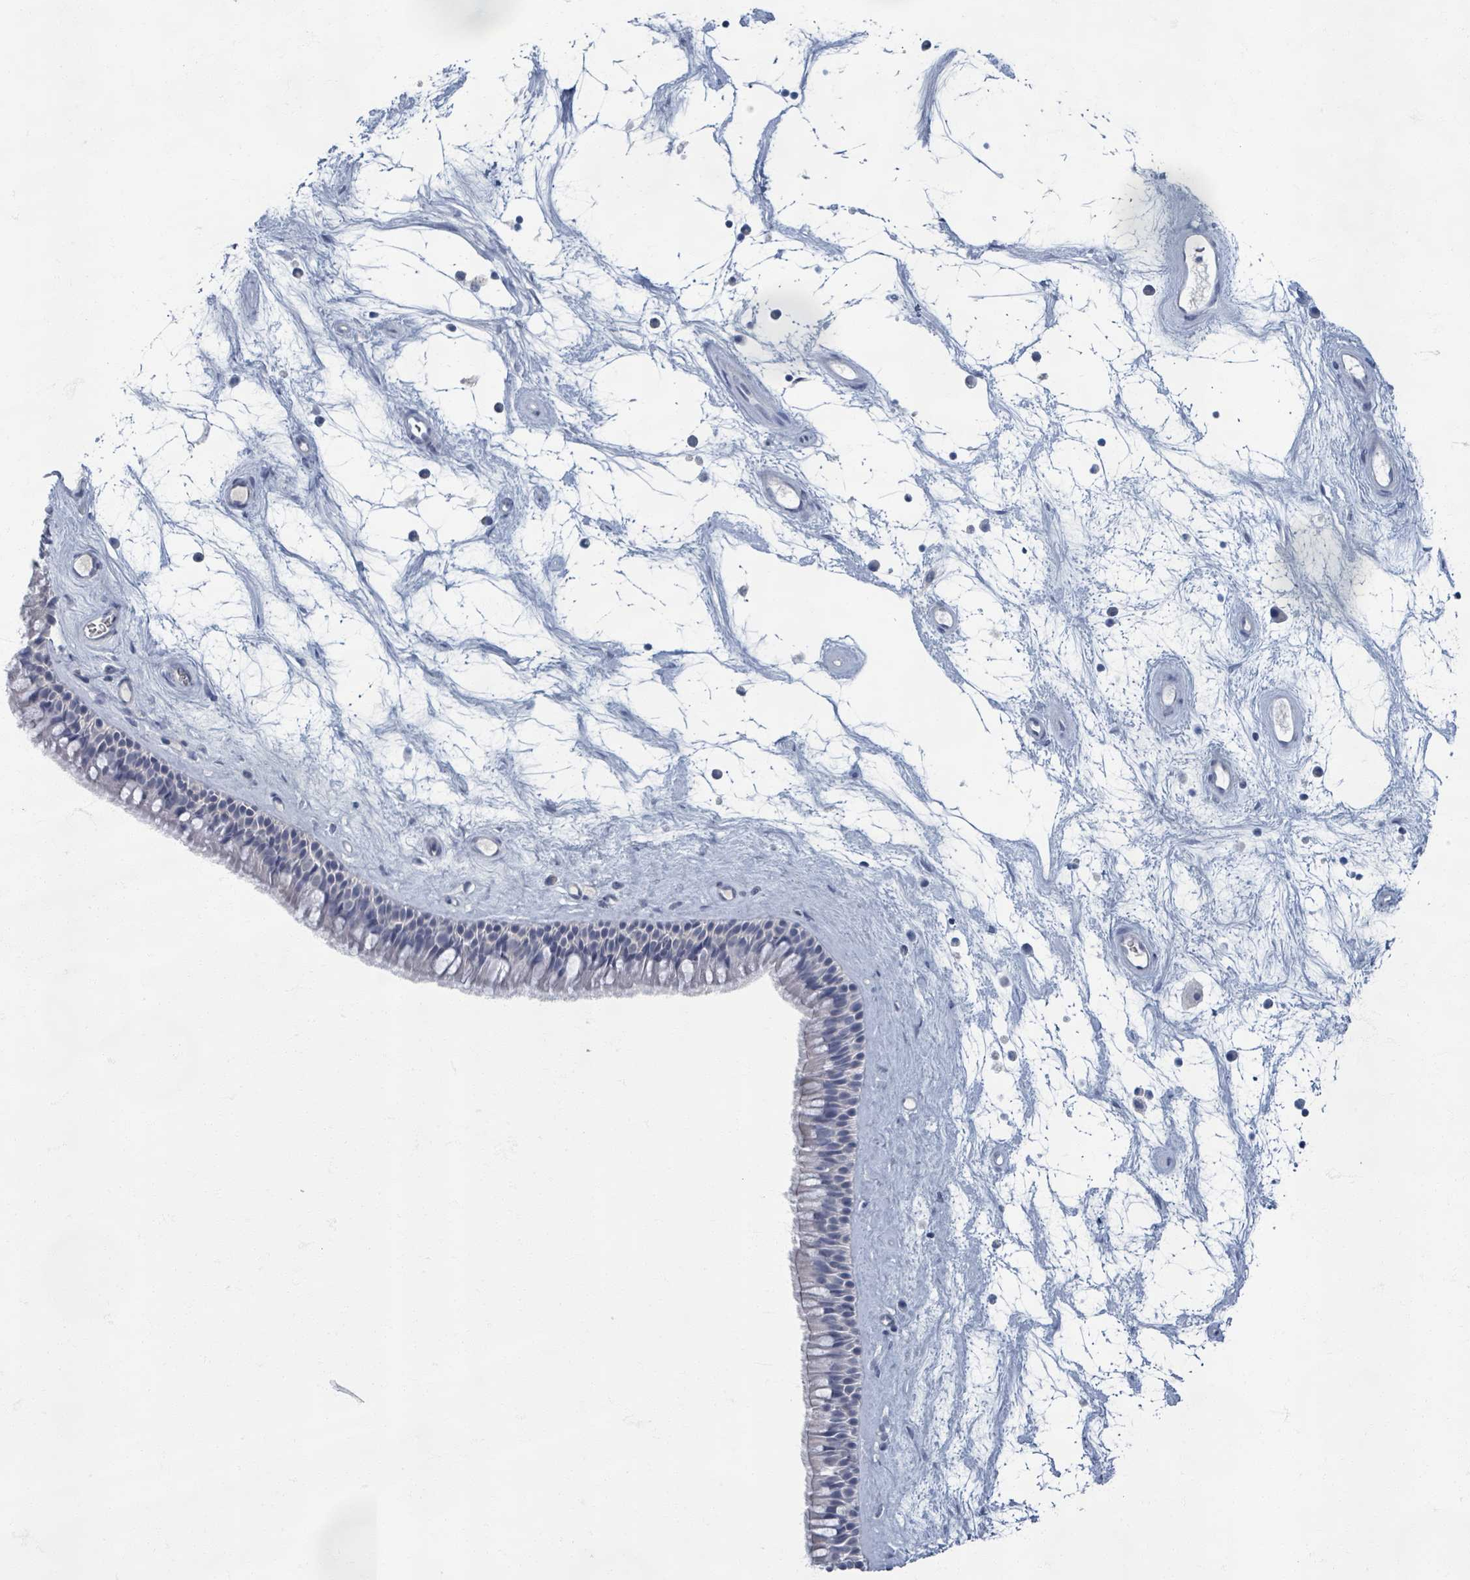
{"staining": {"intensity": "negative", "quantity": "none", "location": "none"}, "tissue": "nasopharynx", "cell_type": "Respiratory epithelial cells", "image_type": "normal", "snomed": [{"axis": "morphology", "description": "Normal tissue, NOS"}, {"axis": "topography", "description": "Nasopharynx"}], "caption": "High power microscopy image of an immunohistochemistry image of unremarkable nasopharynx, revealing no significant expression in respiratory epithelial cells. (DAB (3,3'-diaminobenzidine) IHC, high magnification).", "gene": "WNT11", "patient": {"sex": "male", "age": 64}}